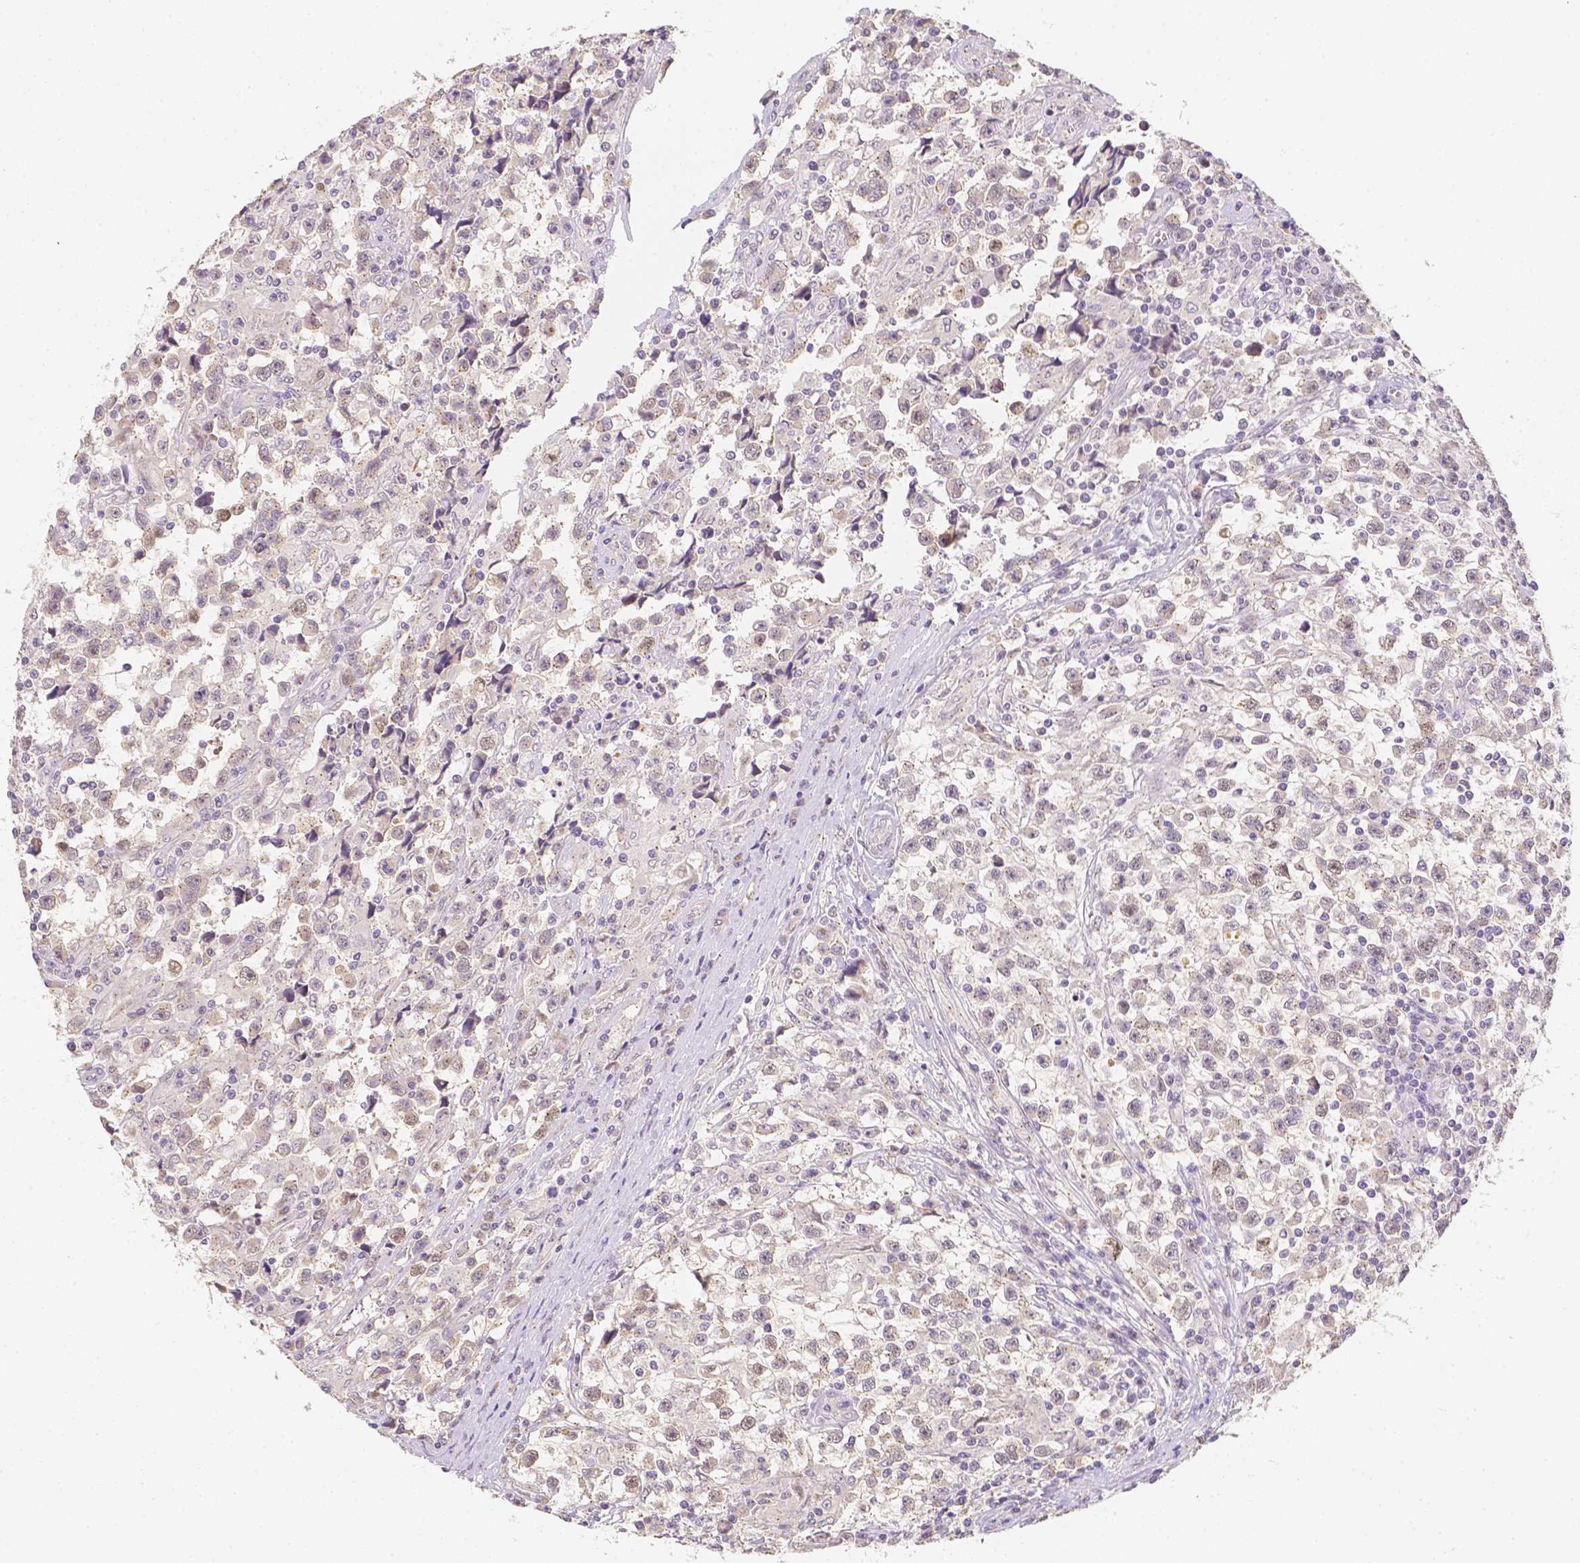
{"staining": {"intensity": "negative", "quantity": "none", "location": "none"}, "tissue": "testis cancer", "cell_type": "Tumor cells", "image_type": "cancer", "snomed": [{"axis": "morphology", "description": "Seminoma, NOS"}, {"axis": "topography", "description": "Testis"}], "caption": "A histopathology image of human seminoma (testis) is negative for staining in tumor cells. The staining was performed using DAB (3,3'-diaminobenzidine) to visualize the protein expression in brown, while the nuclei were stained in blue with hematoxylin (Magnification: 20x).", "gene": "C10orf67", "patient": {"sex": "male", "age": 31}}